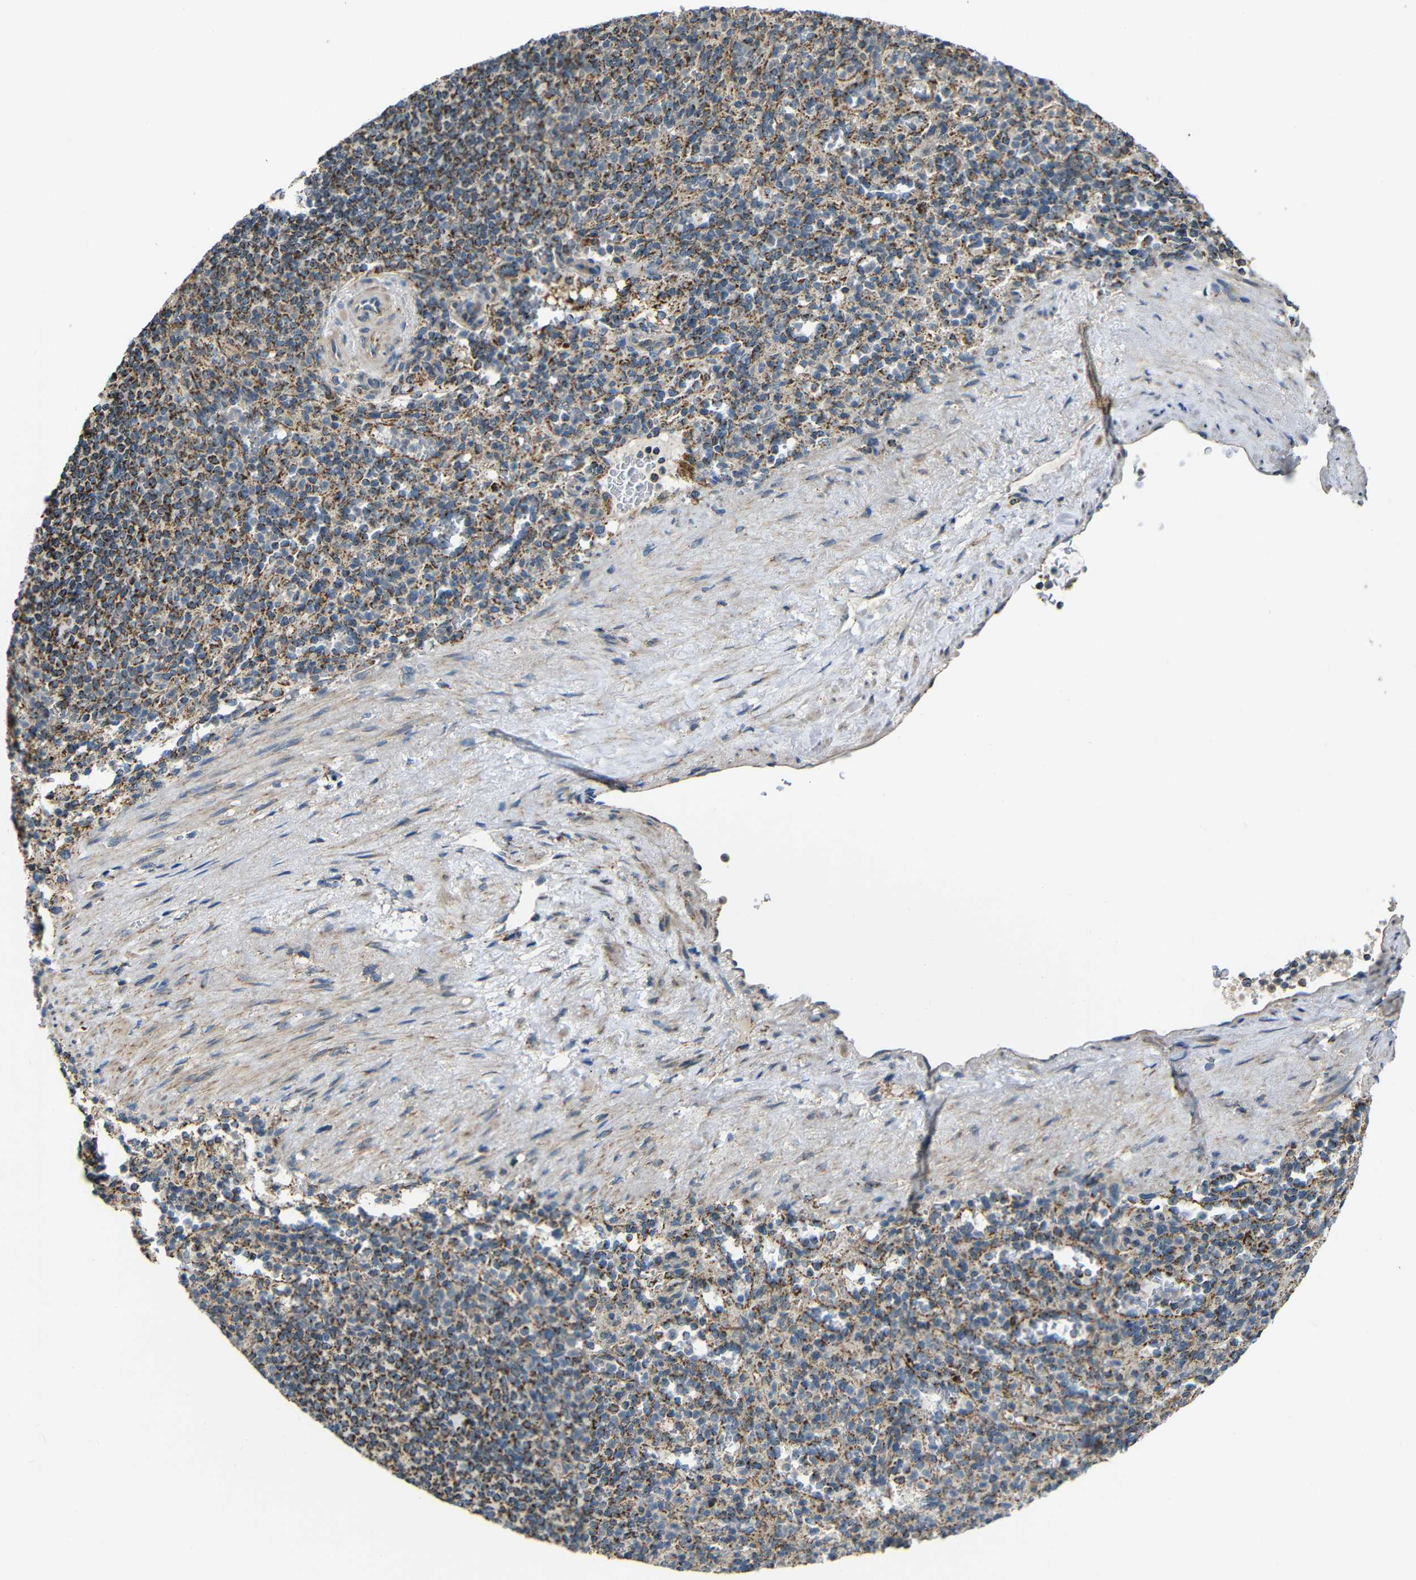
{"staining": {"intensity": "moderate", "quantity": "25%-75%", "location": "cytoplasmic/membranous"}, "tissue": "spleen", "cell_type": "Cells in red pulp", "image_type": "normal", "snomed": [{"axis": "morphology", "description": "Normal tissue, NOS"}, {"axis": "topography", "description": "Spleen"}], "caption": "Approximately 25%-75% of cells in red pulp in benign spleen reveal moderate cytoplasmic/membranous protein expression as visualized by brown immunohistochemical staining.", "gene": "NR3C2", "patient": {"sex": "female", "age": 74}}